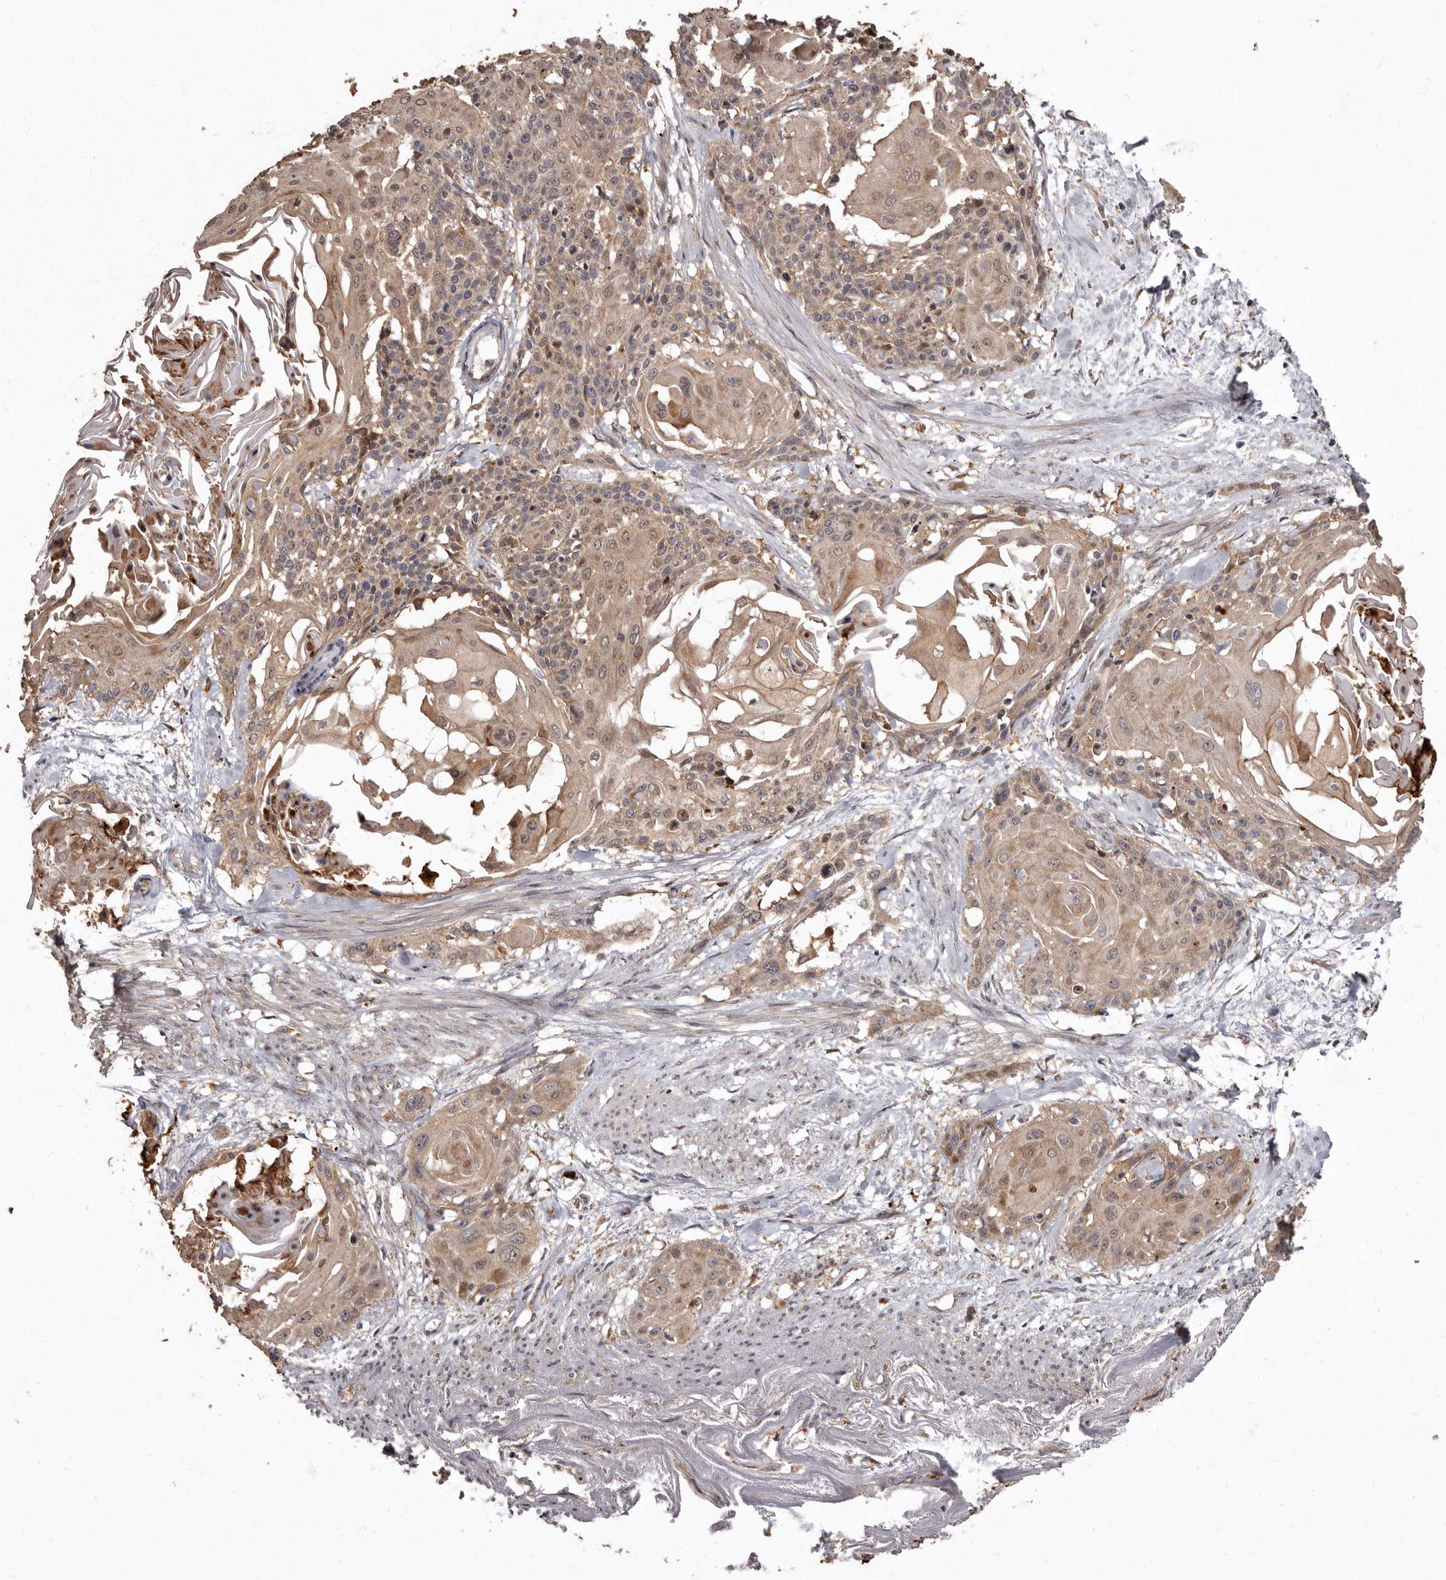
{"staining": {"intensity": "moderate", "quantity": ">75%", "location": "cytoplasmic/membranous"}, "tissue": "cervical cancer", "cell_type": "Tumor cells", "image_type": "cancer", "snomed": [{"axis": "morphology", "description": "Squamous cell carcinoma, NOS"}, {"axis": "topography", "description": "Cervix"}], "caption": "Immunohistochemical staining of cervical squamous cell carcinoma displays moderate cytoplasmic/membranous protein staining in approximately >75% of tumor cells.", "gene": "FLAD1", "patient": {"sex": "female", "age": 57}}